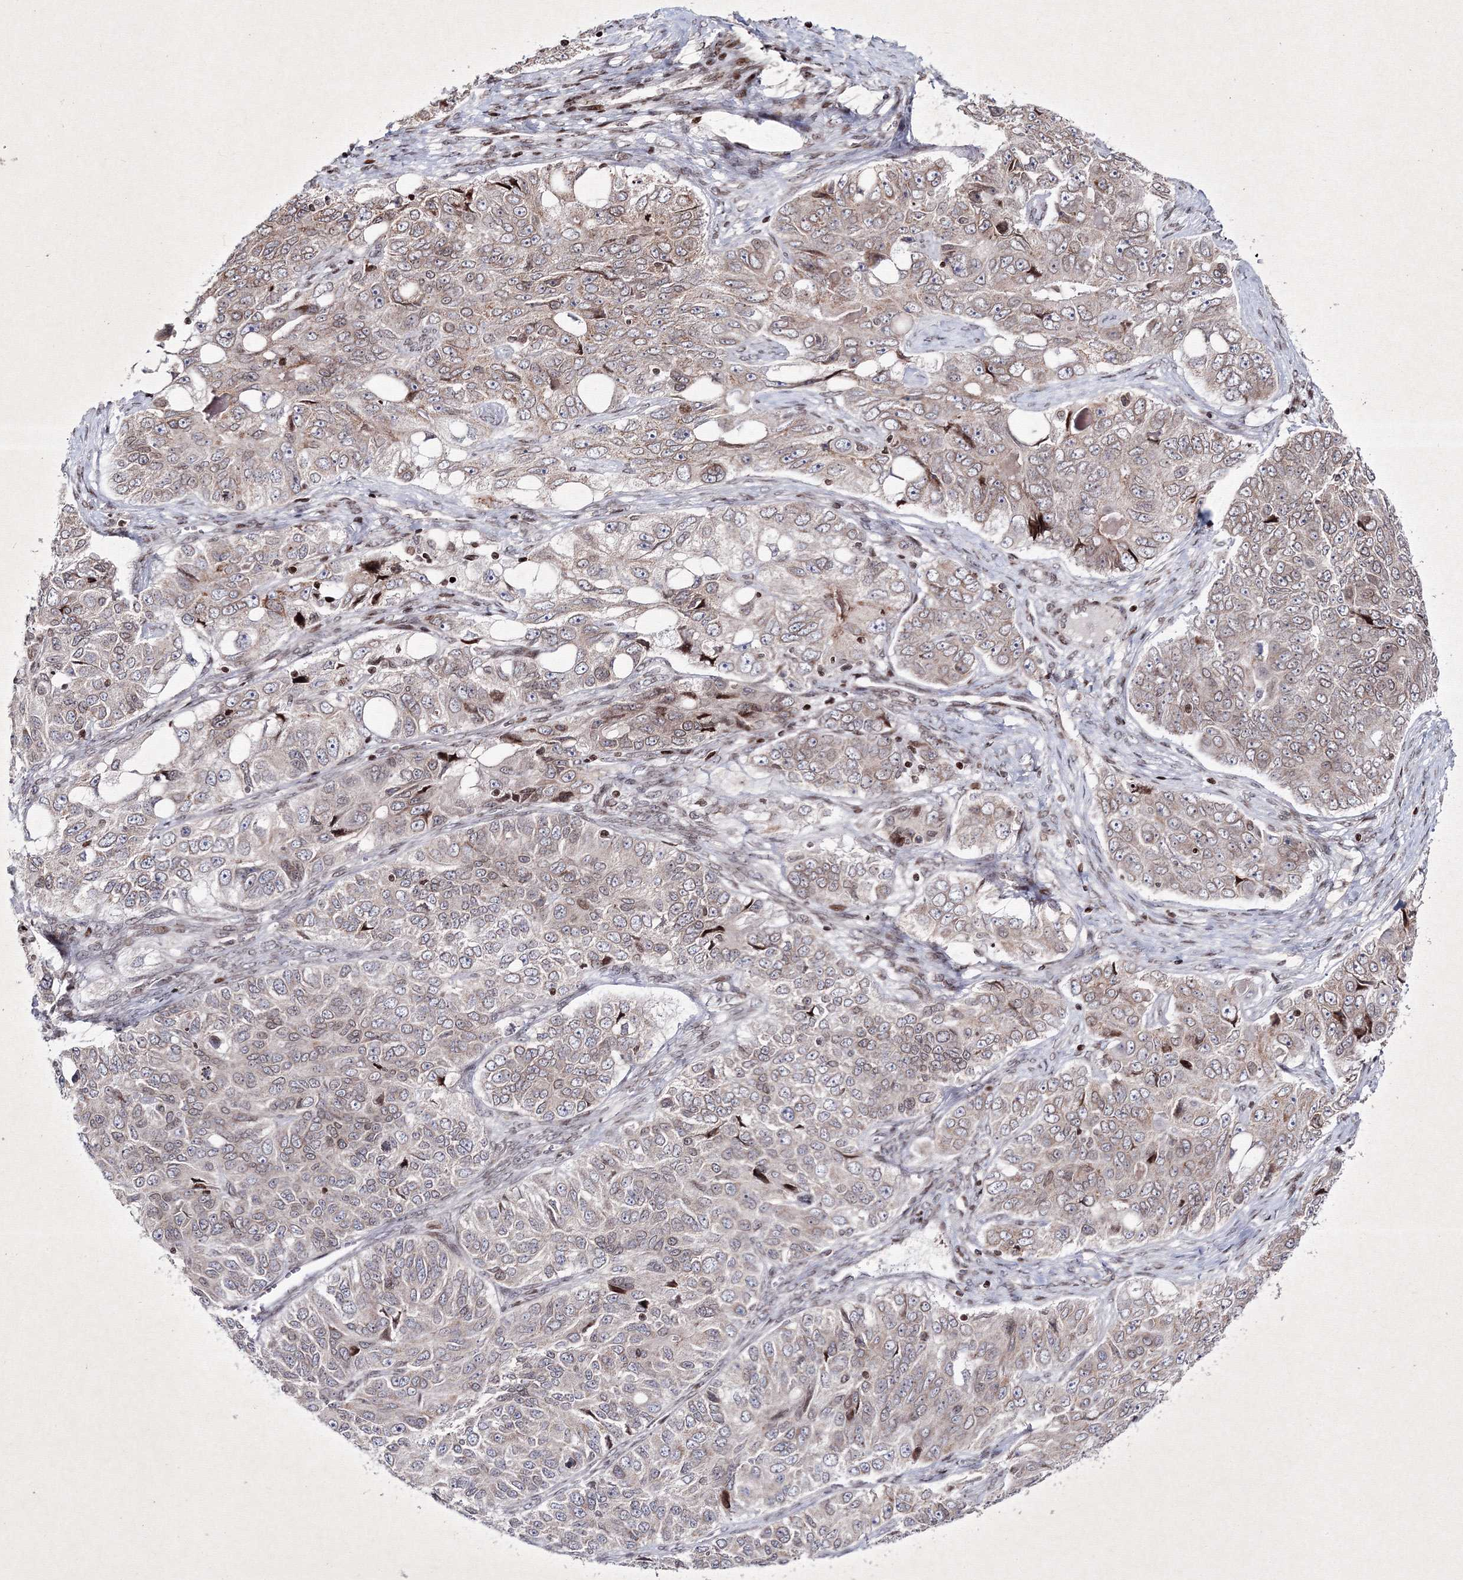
{"staining": {"intensity": "weak", "quantity": "<25%", "location": "cytoplasmic/membranous"}, "tissue": "ovarian cancer", "cell_type": "Tumor cells", "image_type": "cancer", "snomed": [{"axis": "morphology", "description": "Carcinoma, endometroid"}, {"axis": "topography", "description": "Ovary"}], "caption": "Image shows no protein expression in tumor cells of ovarian cancer (endometroid carcinoma) tissue. (Brightfield microscopy of DAB immunohistochemistry at high magnification).", "gene": "SMIM29", "patient": {"sex": "female", "age": 51}}